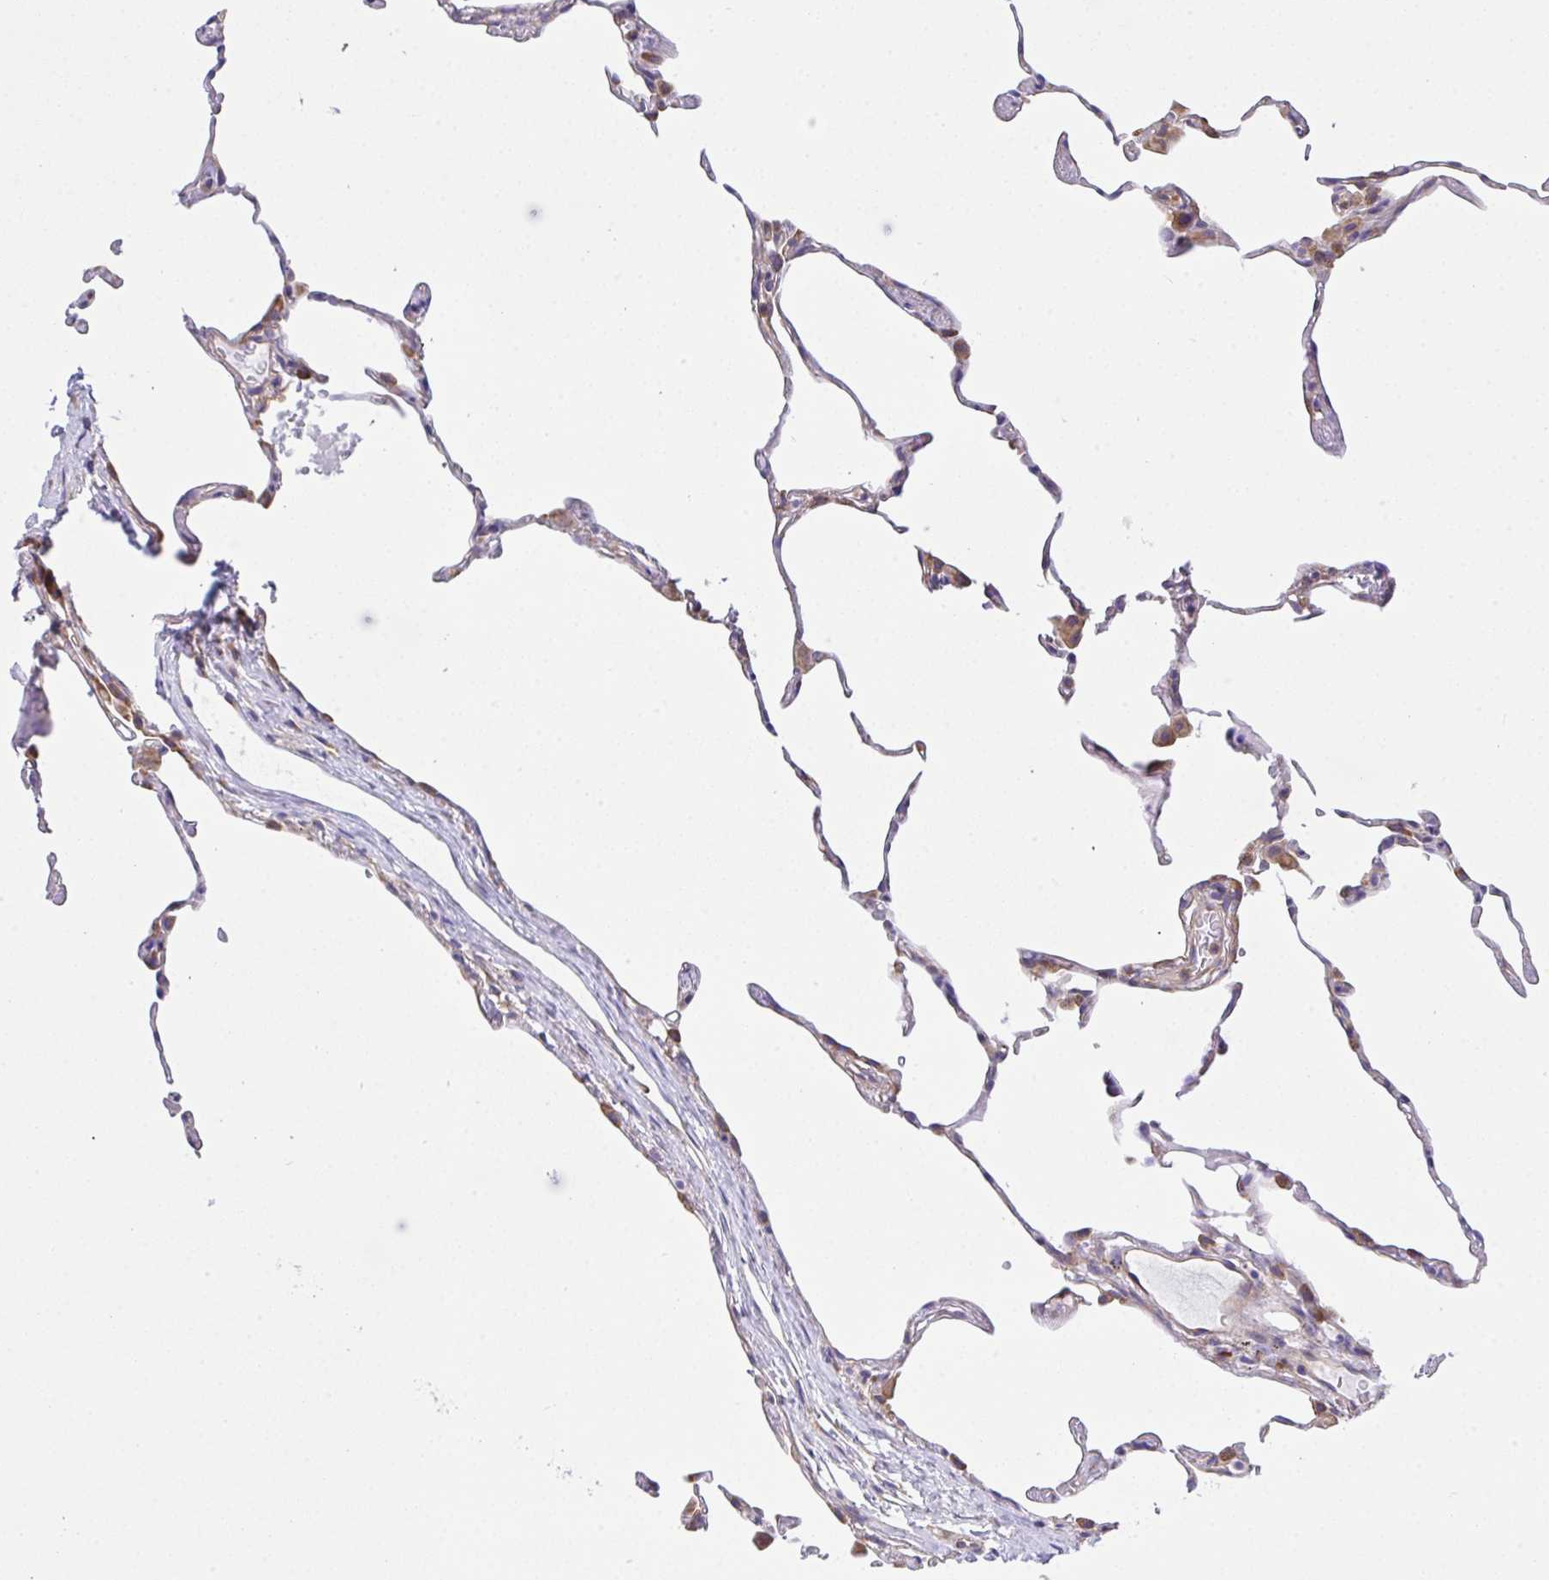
{"staining": {"intensity": "moderate", "quantity": "<25%", "location": "cytoplasmic/membranous"}, "tissue": "lung", "cell_type": "Alveolar cells", "image_type": "normal", "snomed": [{"axis": "morphology", "description": "Normal tissue, NOS"}, {"axis": "topography", "description": "Lung"}], "caption": "Normal lung exhibits moderate cytoplasmic/membranous positivity in approximately <25% of alveolar cells (Brightfield microscopy of DAB IHC at high magnification)..", "gene": "GFPT2", "patient": {"sex": "female", "age": 57}}